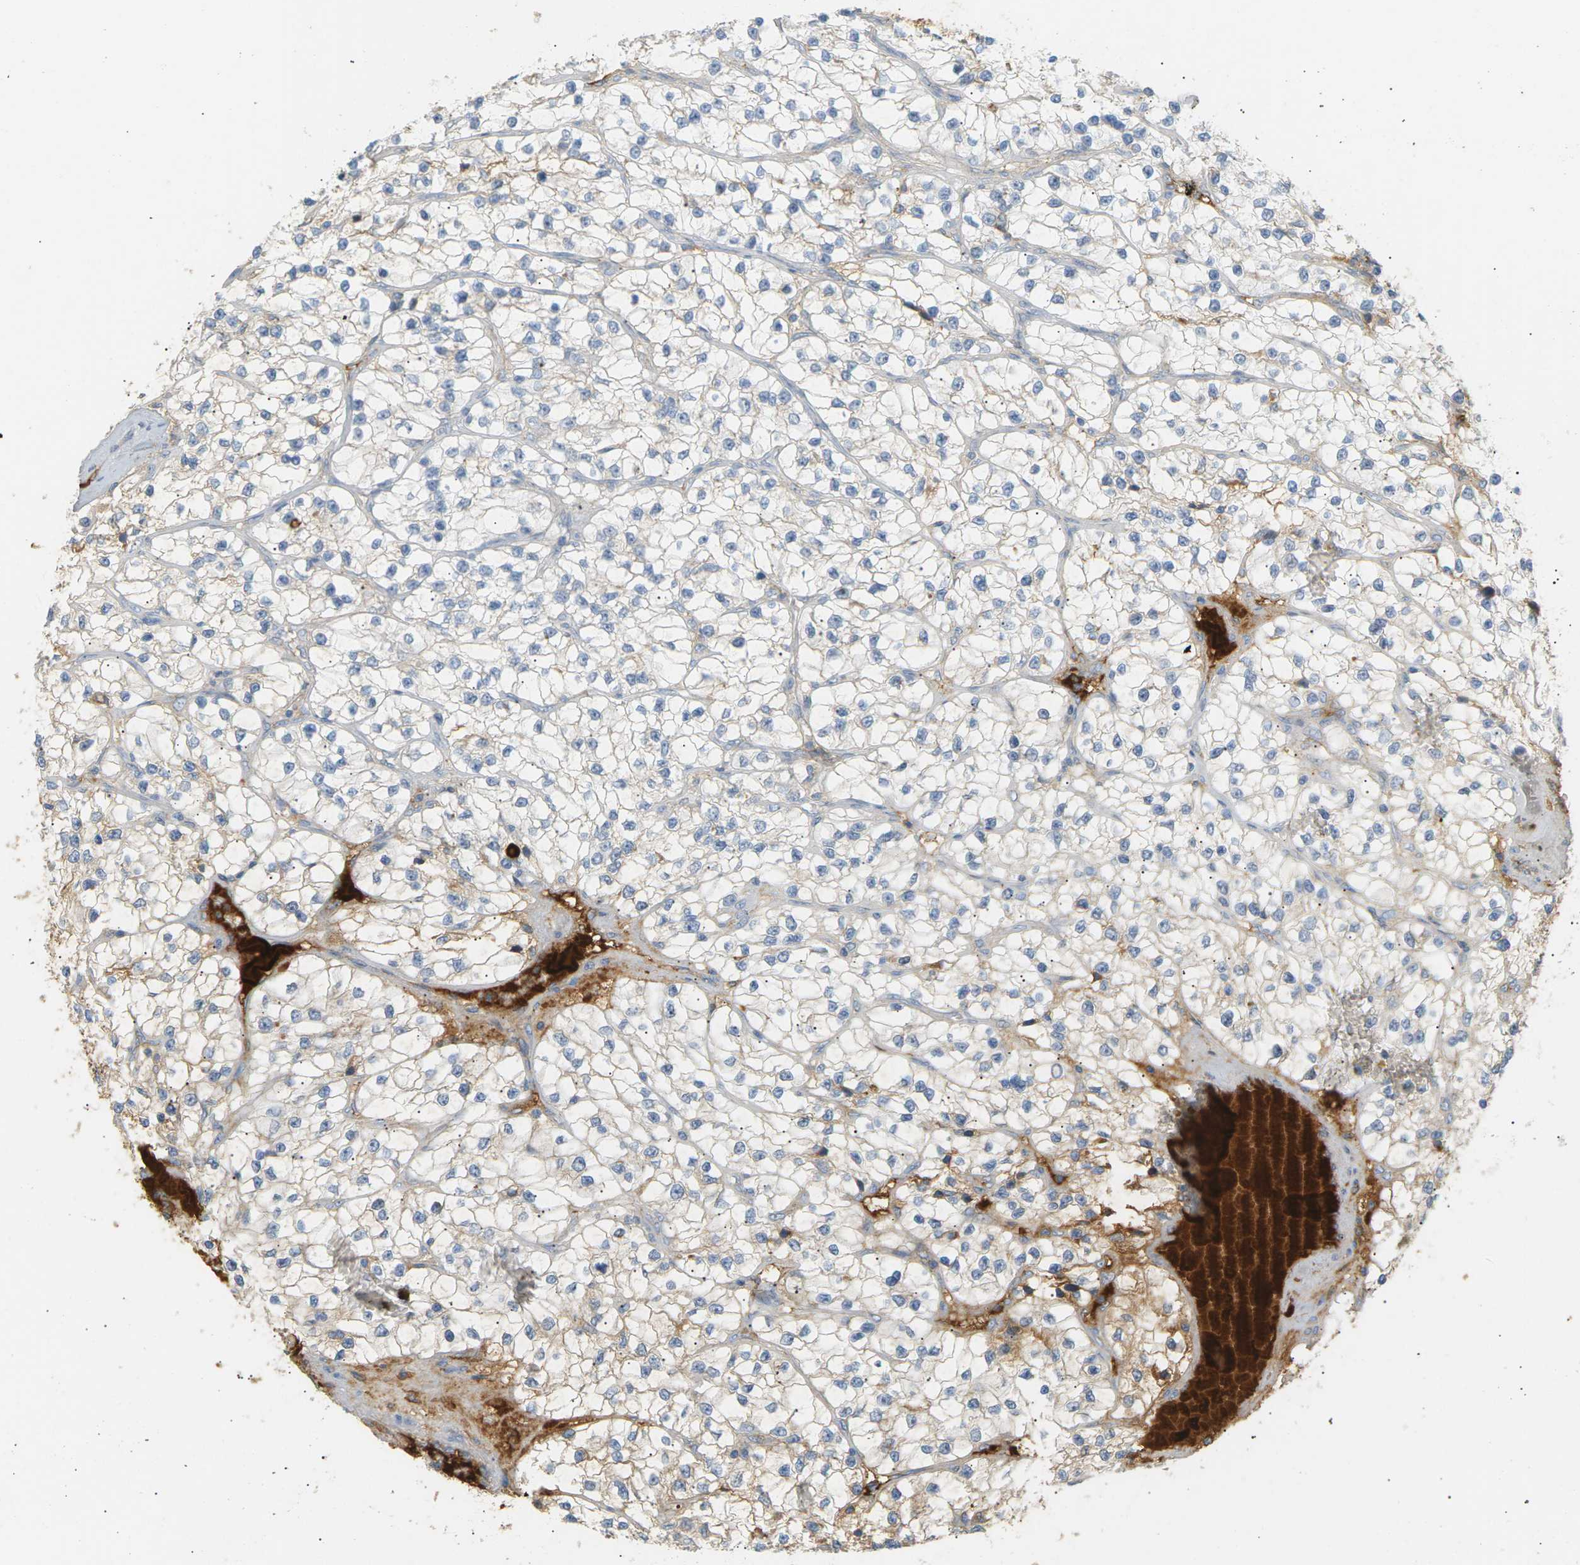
{"staining": {"intensity": "weak", "quantity": "<25%", "location": "cytoplasmic/membranous"}, "tissue": "renal cancer", "cell_type": "Tumor cells", "image_type": "cancer", "snomed": [{"axis": "morphology", "description": "Adenocarcinoma, NOS"}, {"axis": "topography", "description": "Kidney"}], "caption": "Tumor cells show no significant staining in renal cancer.", "gene": "IGLC3", "patient": {"sex": "female", "age": 57}}